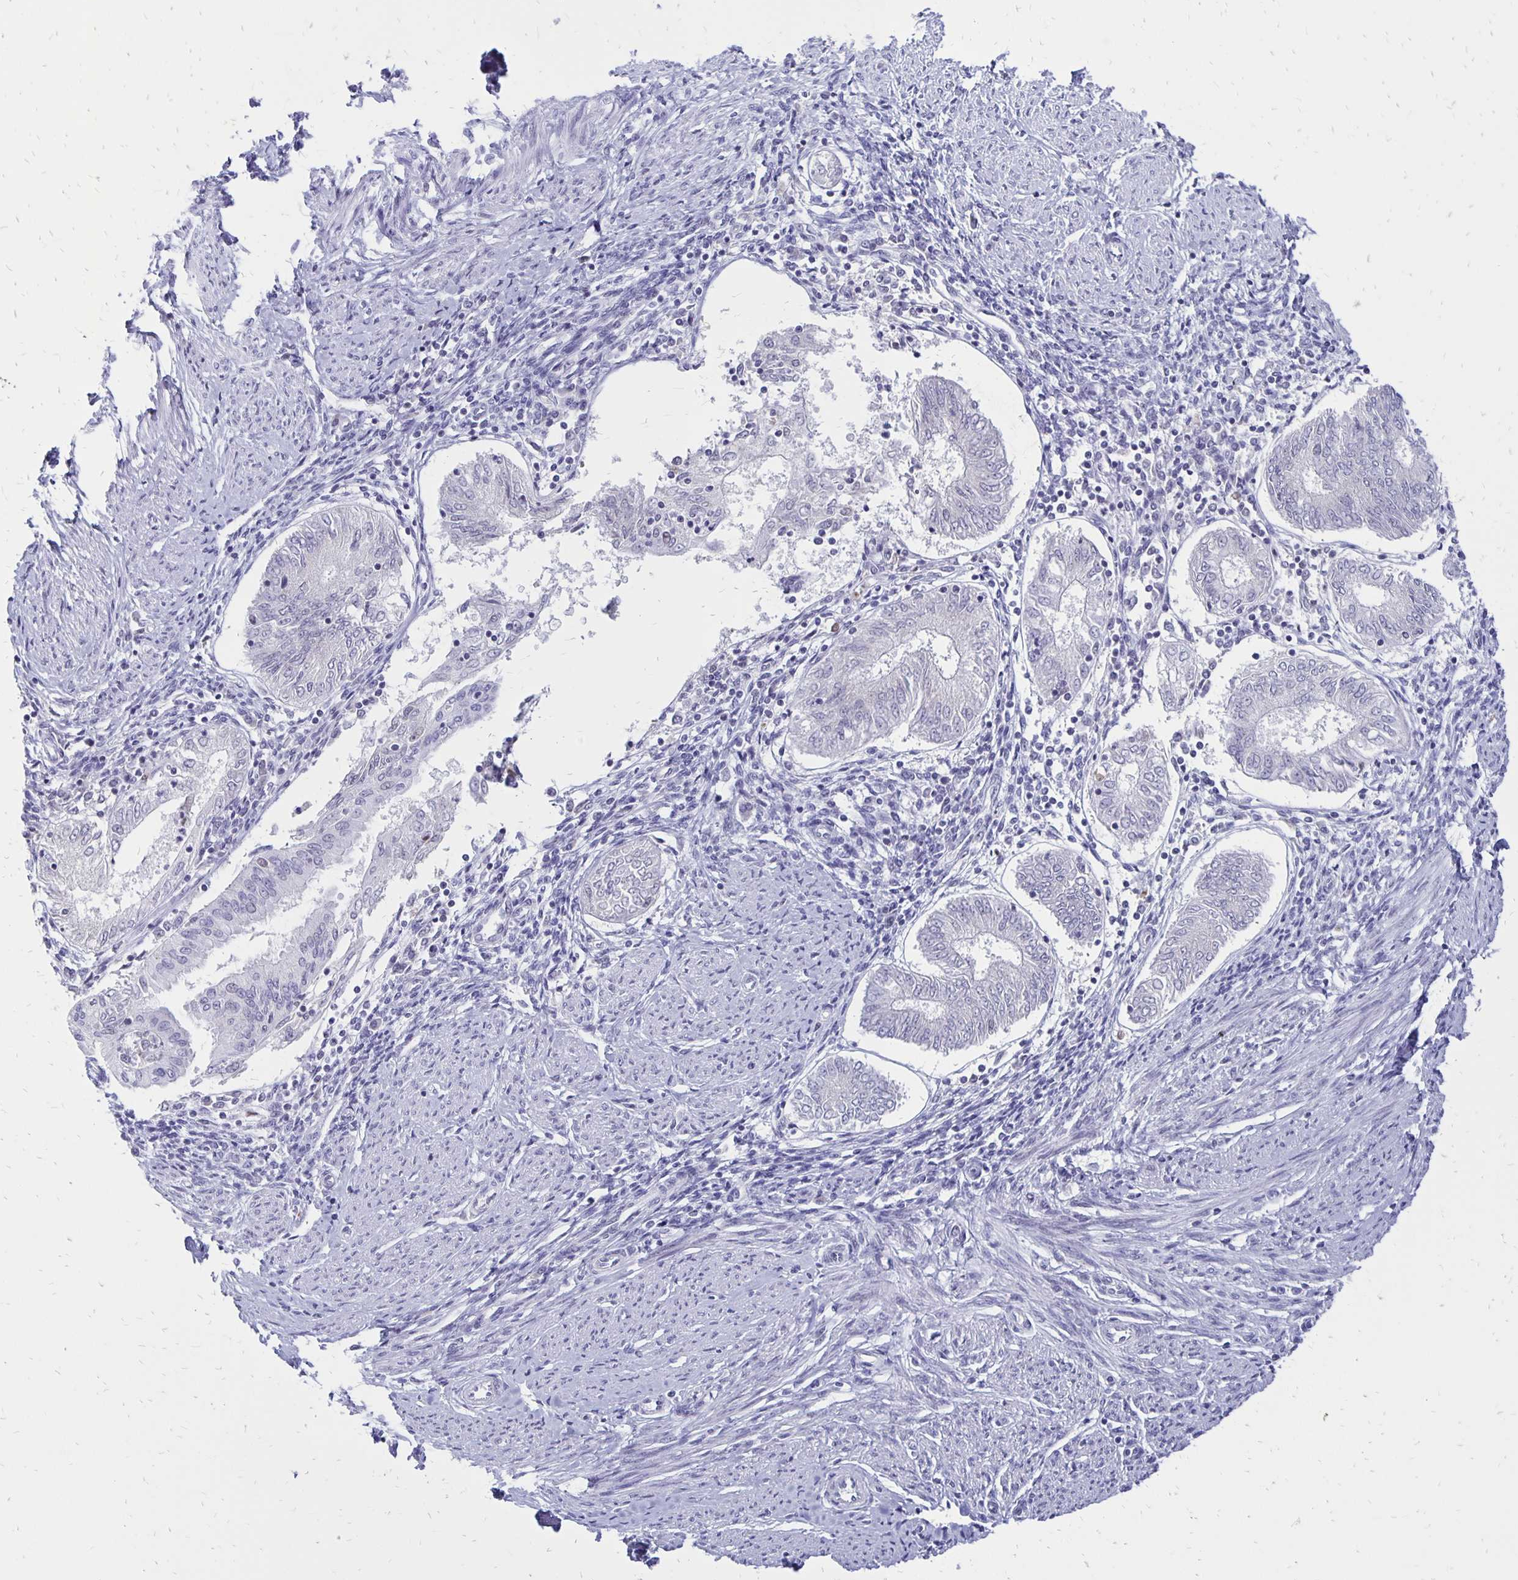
{"staining": {"intensity": "negative", "quantity": "none", "location": "none"}, "tissue": "endometrial cancer", "cell_type": "Tumor cells", "image_type": "cancer", "snomed": [{"axis": "morphology", "description": "Adenocarcinoma, NOS"}, {"axis": "topography", "description": "Endometrium"}], "caption": "This is an IHC micrograph of endometrial adenocarcinoma. There is no positivity in tumor cells.", "gene": "DCK", "patient": {"sex": "female", "age": 68}}